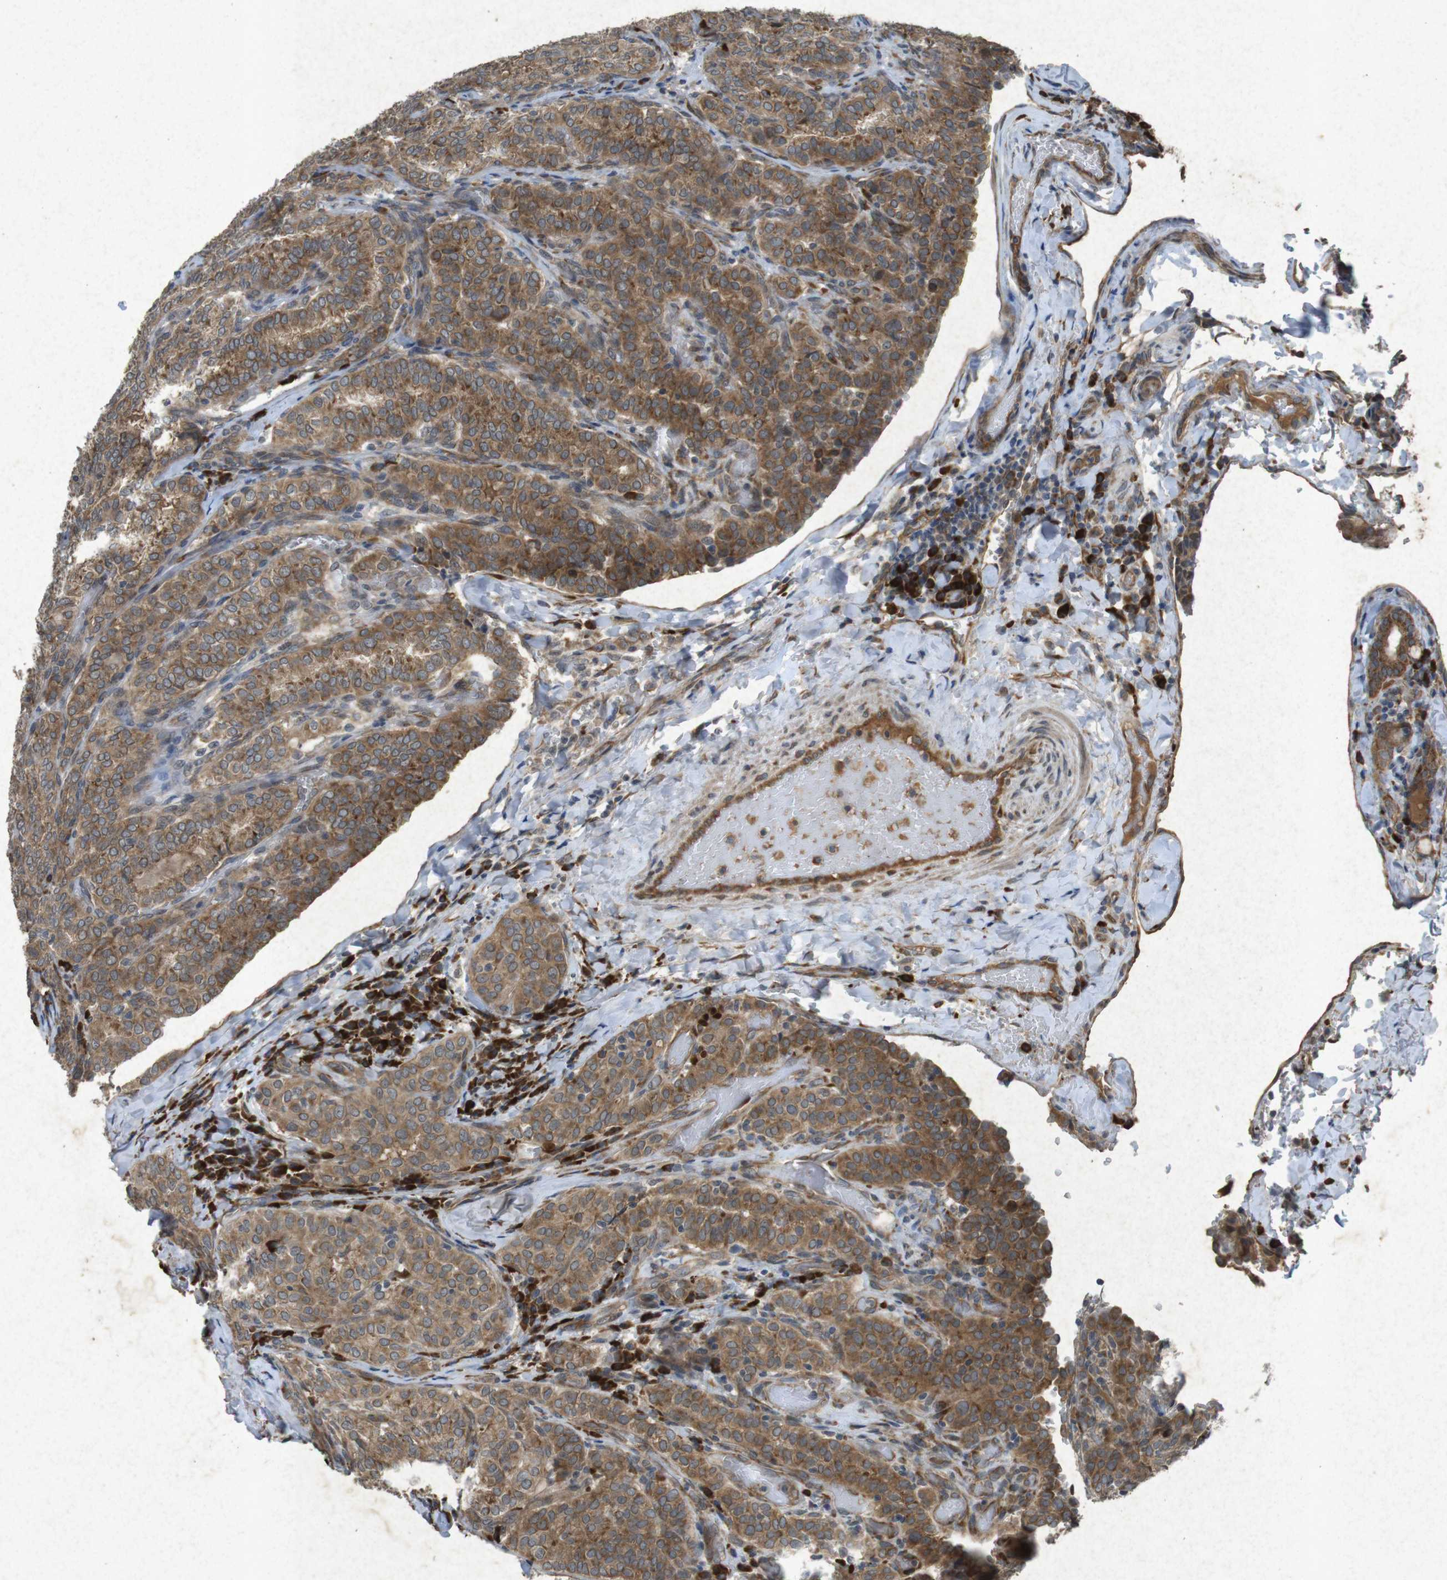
{"staining": {"intensity": "moderate", "quantity": ">75%", "location": "cytoplasmic/membranous"}, "tissue": "thyroid cancer", "cell_type": "Tumor cells", "image_type": "cancer", "snomed": [{"axis": "morphology", "description": "Normal tissue, NOS"}, {"axis": "morphology", "description": "Papillary adenocarcinoma, NOS"}, {"axis": "topography", "description": "Thyroid gland"}], "caption": "Protein staining reveals moderate cytoplasmic/membranous positivity in approximately >75% of tumor cells in thyroid cancer (papillary adenocarcinoma).", "gene": "FLCN", "patient": {"sex": "female", "age": 30}}